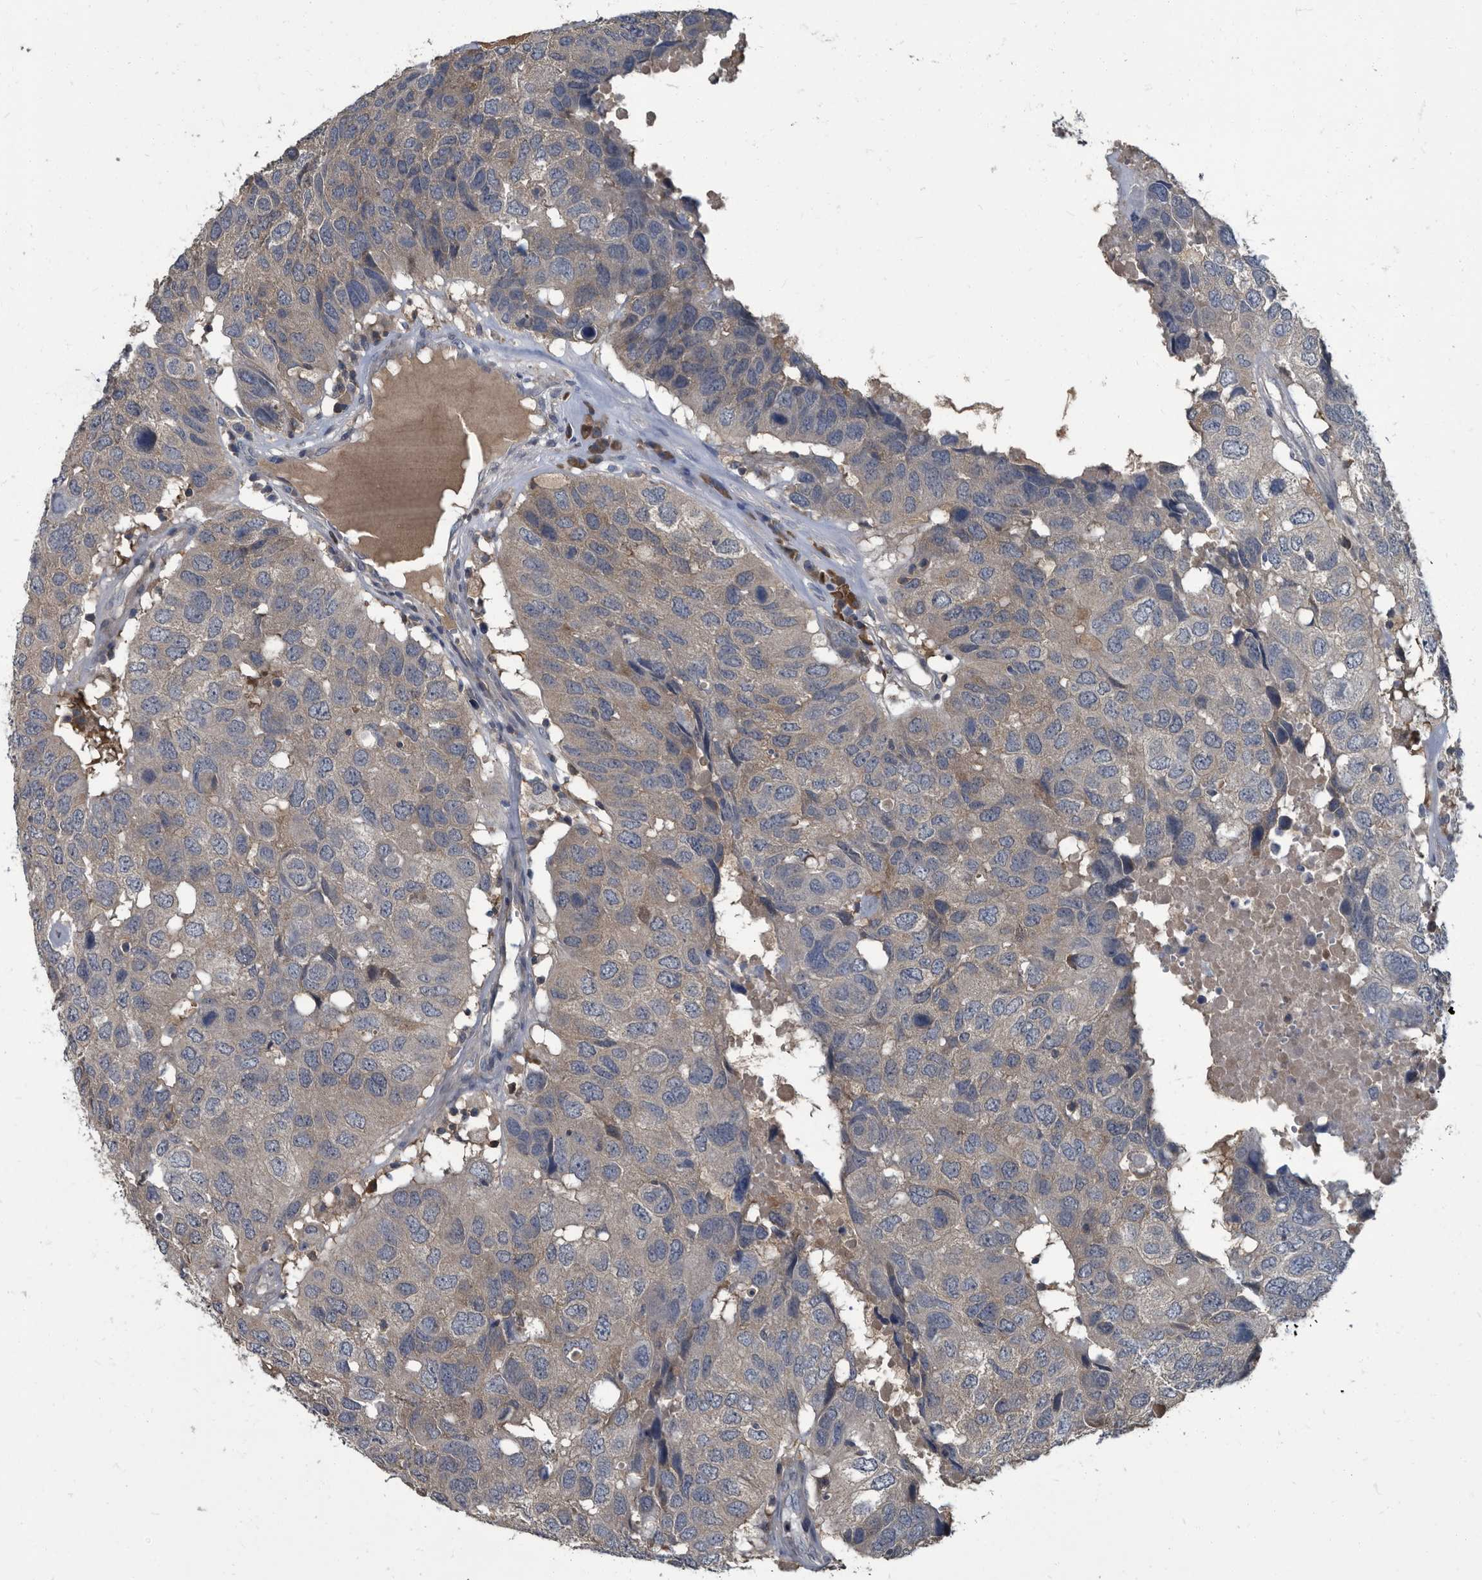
{"staining": {"intensity": "weak", "quantity": "<25%", "location": "cytoplasmic/membranous"}, "tissue": "head and neck cancer", "cell_type": "Tumor cells", "image_type": "cancer", "snomed": [{"axis": "morphology", "description": "Squamous cell carcinoma, NOS"}, {"axis": "topography", "description": "Head-Neck"}], "caption": "A high-resolution photomicrograph shows immunohistochemistry (IHC) staining of head and neck cancer, which reveals no significant expression in tumor cells.", "gene": "CDV3", "patient": {"sex": "male", "age": 66}}